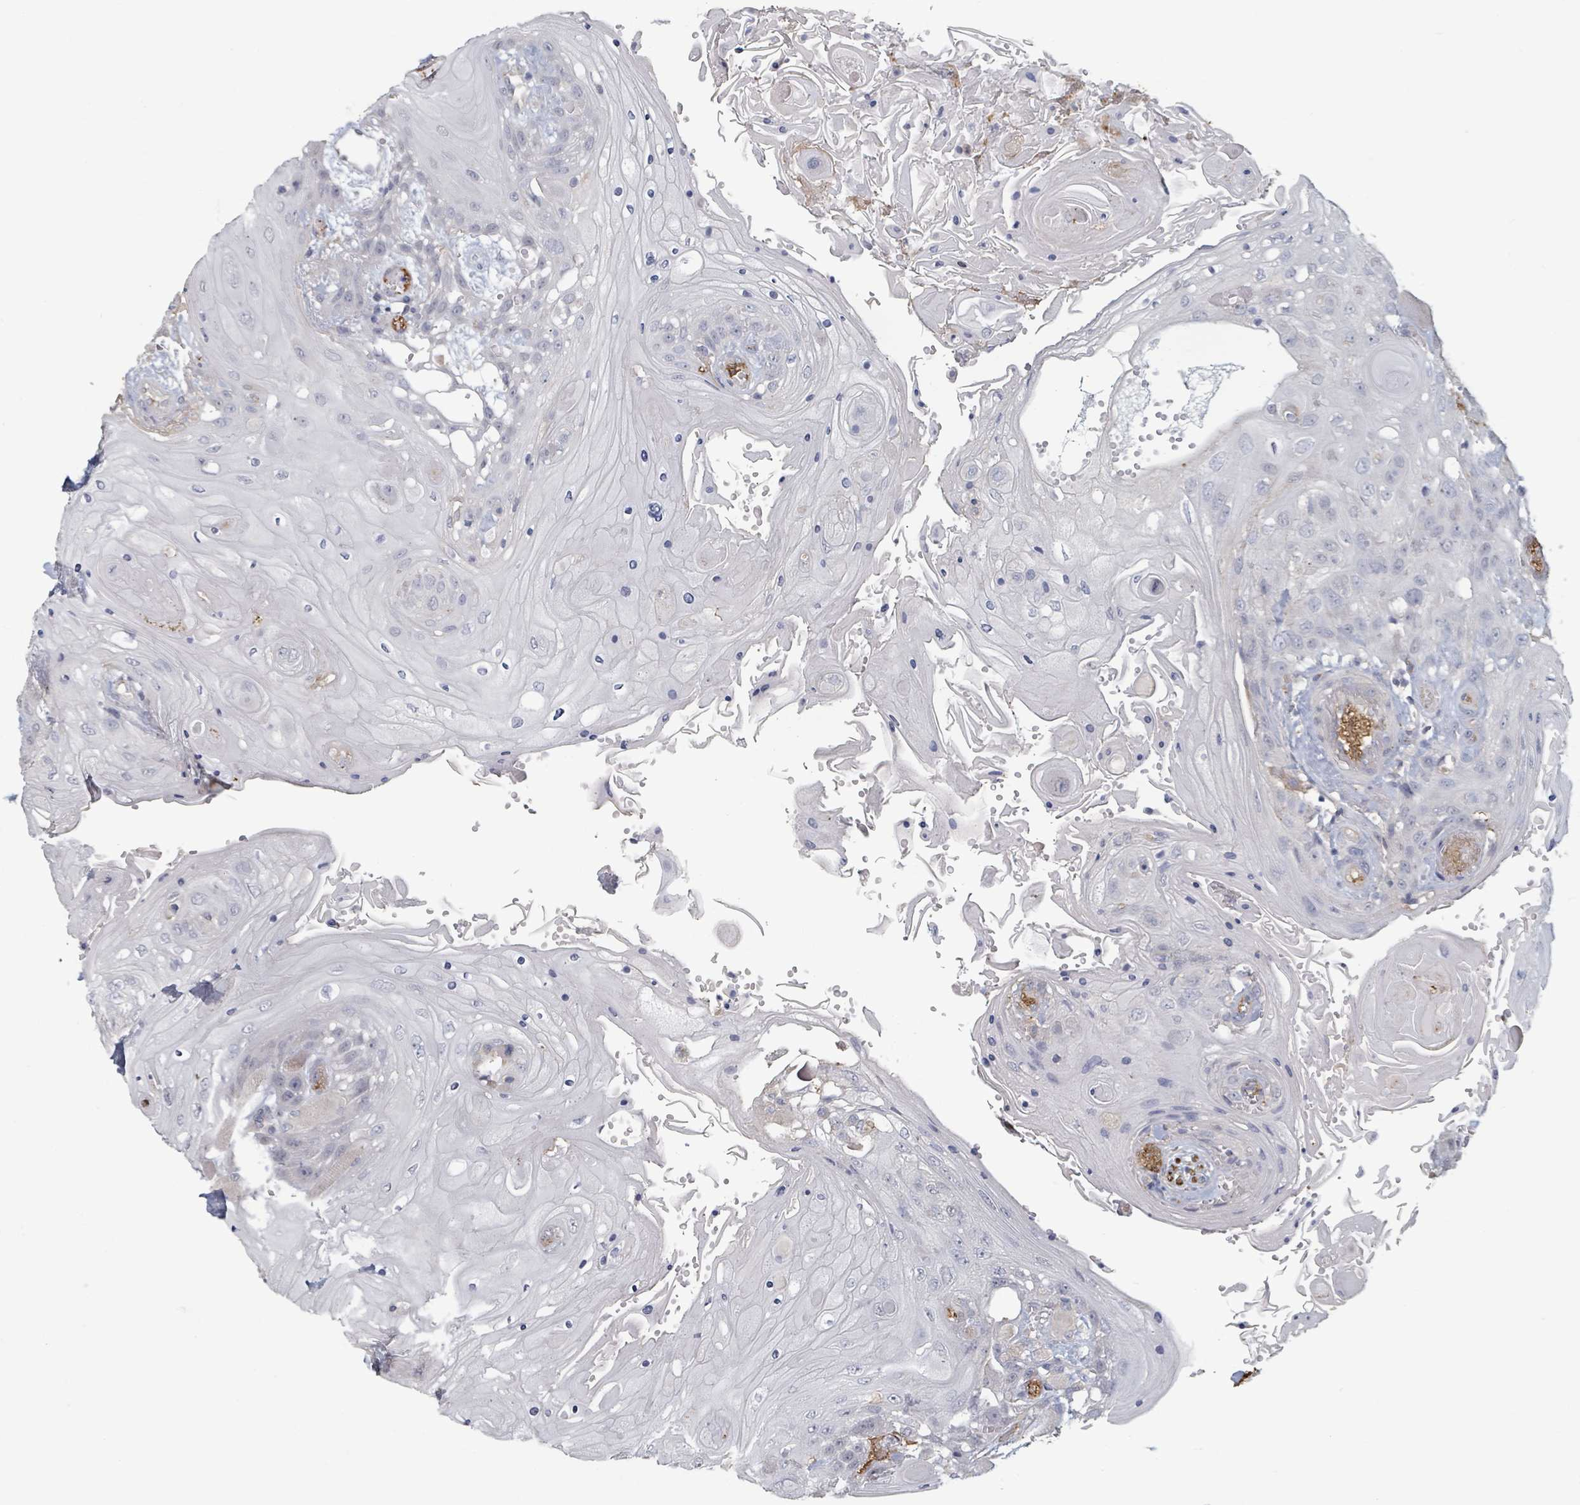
{"staining": {"intensity": "negative", "quantity": "none", "location": "none"}, "tissue": "head and neck cancer", "cell_type": "Tumor cells", "image_type": "cancer", "snomed": [{"axis": "morphology", "description": "Squamous cell carcinoma, NOS"}, {"axis": "topography", "description": "Head-Neck"}], "caption": "IHC micrograph of neoplastic tissue: human head and neck cancer (squamous cell carcinoma) stained with DAB (3,3'-diaminobenzidine) exhibits no significant protein staining in tumor cells. Nuclei are stained in blue.", "gene": "PLAUR", "patient": {"sex": "female", "age": 43}}